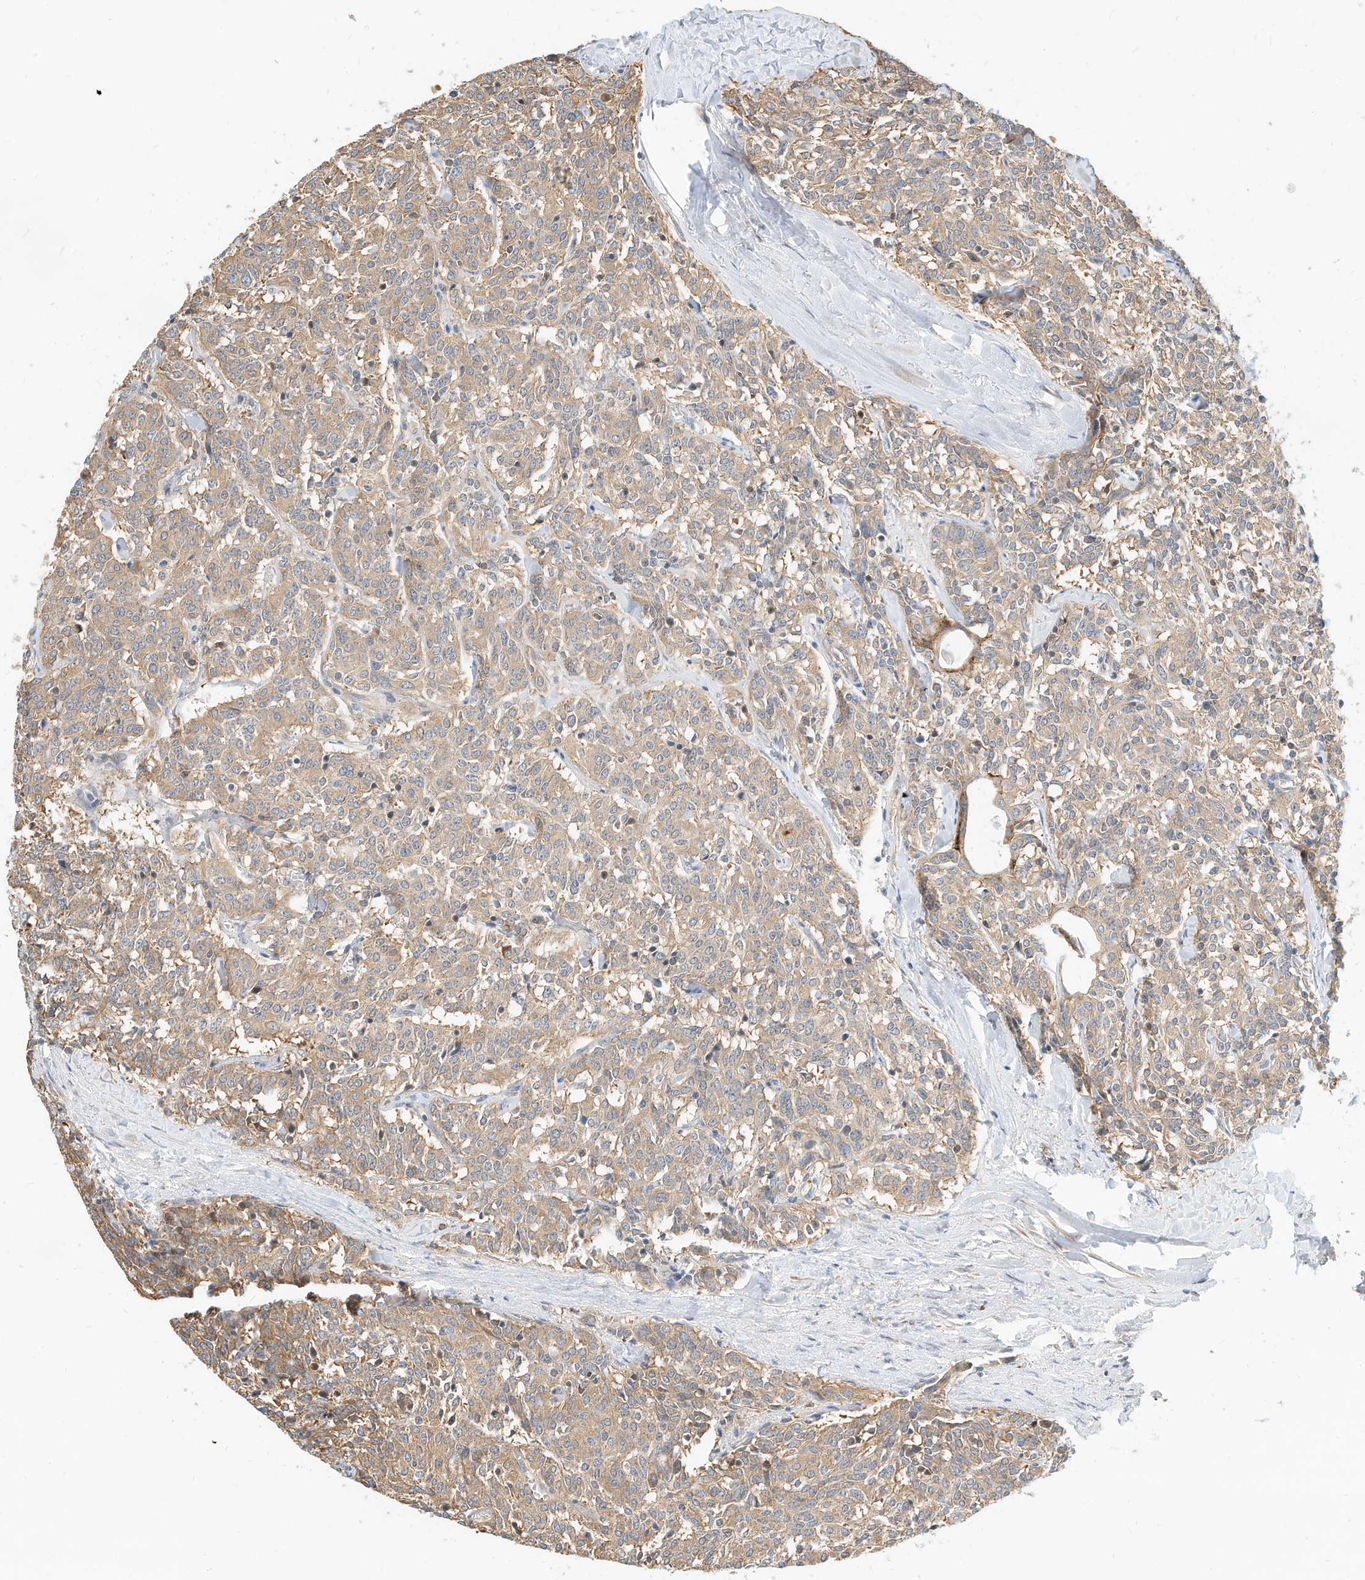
{"staining": {"intensity": "moderate", "quantity": ">75%", "location": "cytoplasmic/membranous"}, "tissue": "carcinoid", "cell_type": "Tumor cells", "image_type": "cancer", "snomed": [{"axis": "morphology", "description": "Carcinoid, malignant, NOS"}, {"axis": "topography", "description": "Lung"}], "caption": "The micrograph reveals a brown stain indicating the presence of a protein in the cytoplasmic/membranous of tumor cells in carcinoid. The staining was performed using DAB (3,3'-diaminobenzidine), with brown indicating positive protein expression. Nuclei are stained blue with hematoxylin.", "gene": "OFD1", "patient": {"sex": "female", "age": 46}}